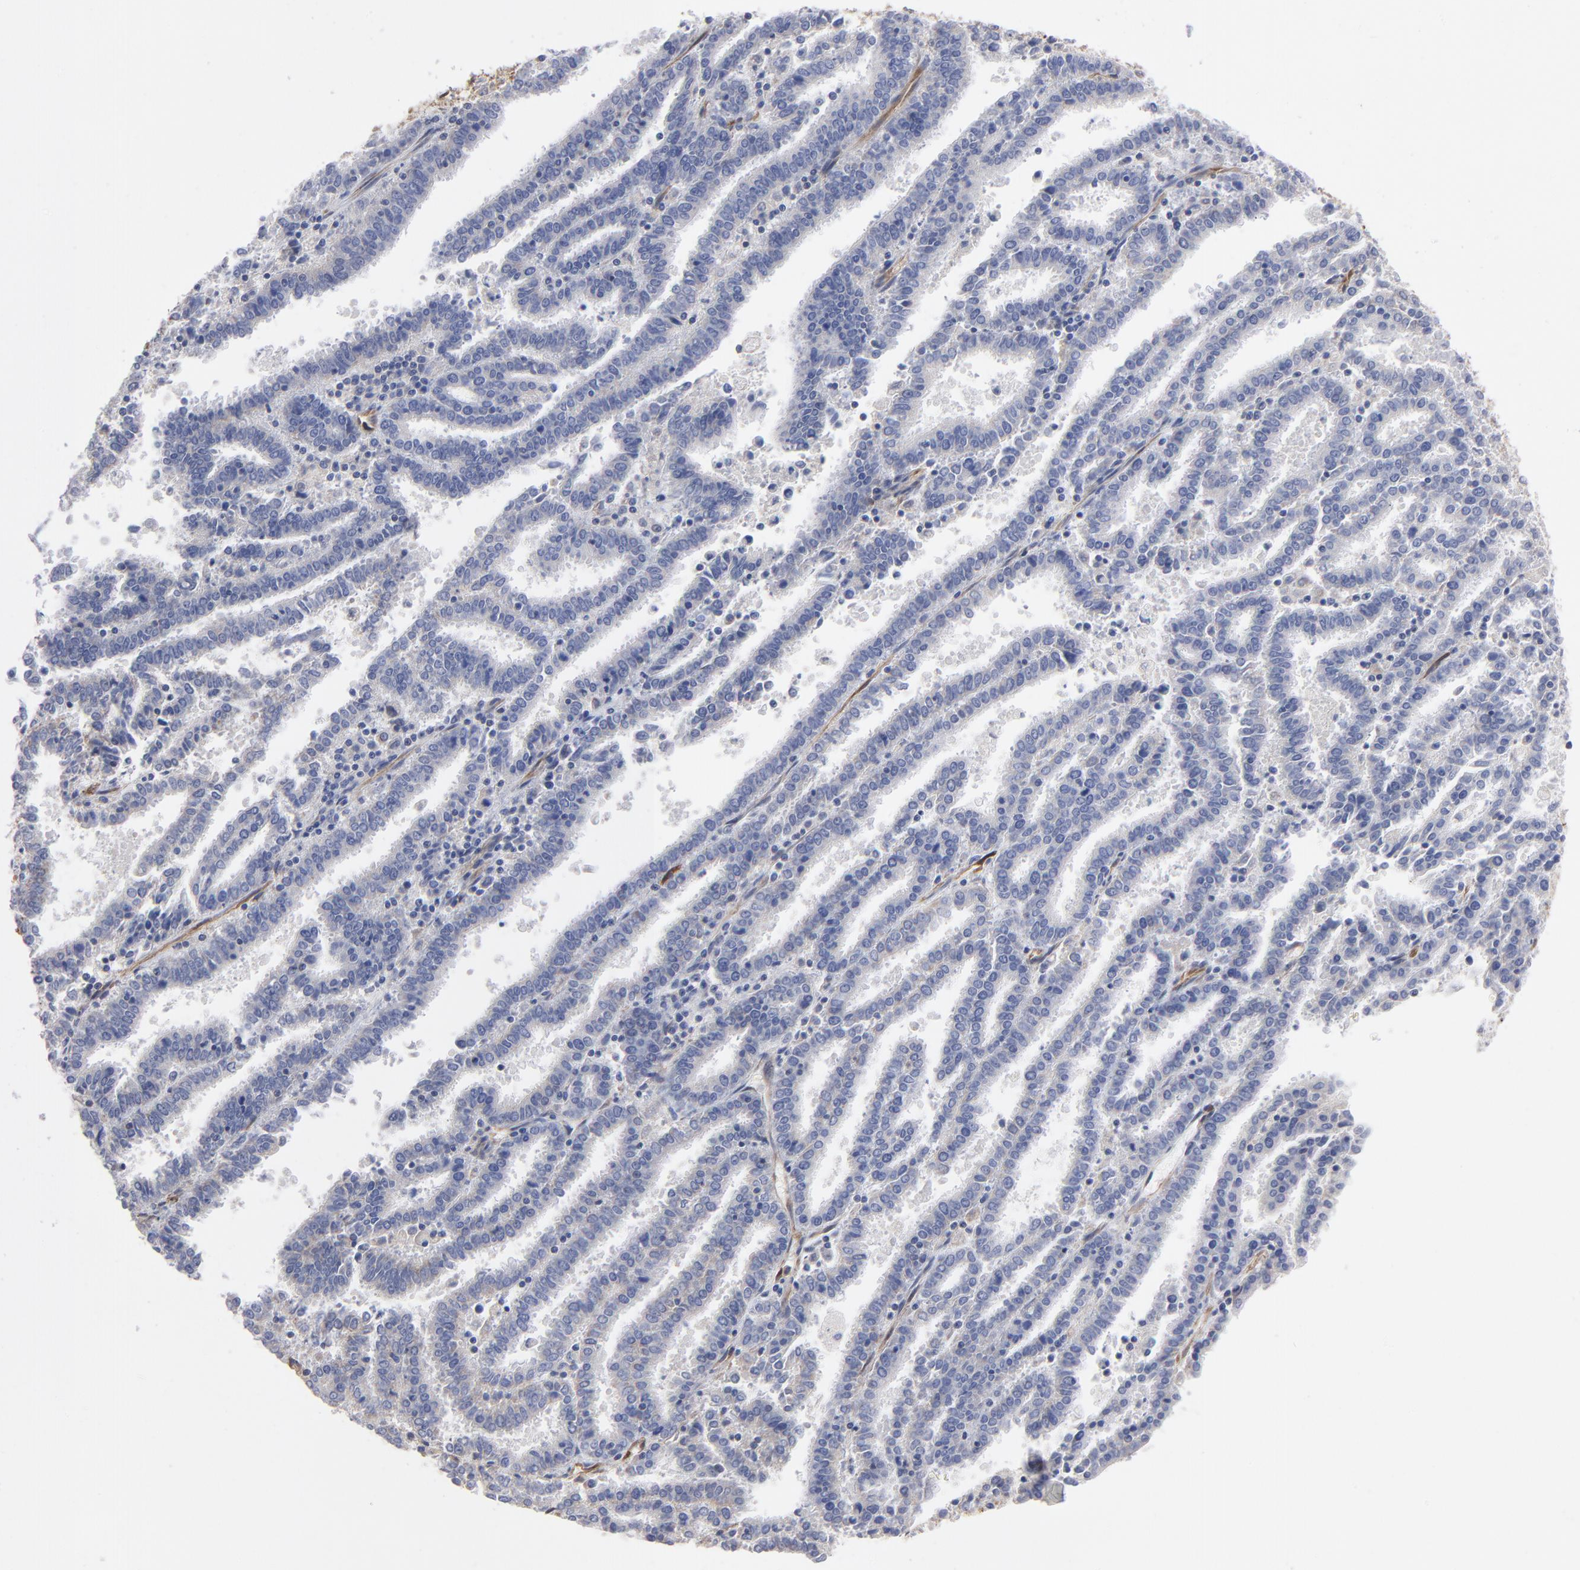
{"staining": {"intensity": "negative", "quantity": "none", "location": "none"}, "tissue": "endometrial cancer", "cell_type": "Tumor cells", "image_type": "cancer", "snomed": [{"axis": "morphology", "description": "Adenocarcinoma, NOS"}, {"axis": "topography", "description": "Uterus"}], "caption": "A histopathology image of human adenocarcinoma (endometrial) is negative for staining in tumor cells.", "gene": "CILP", "patient": {"sex": "female", "age": 83}}